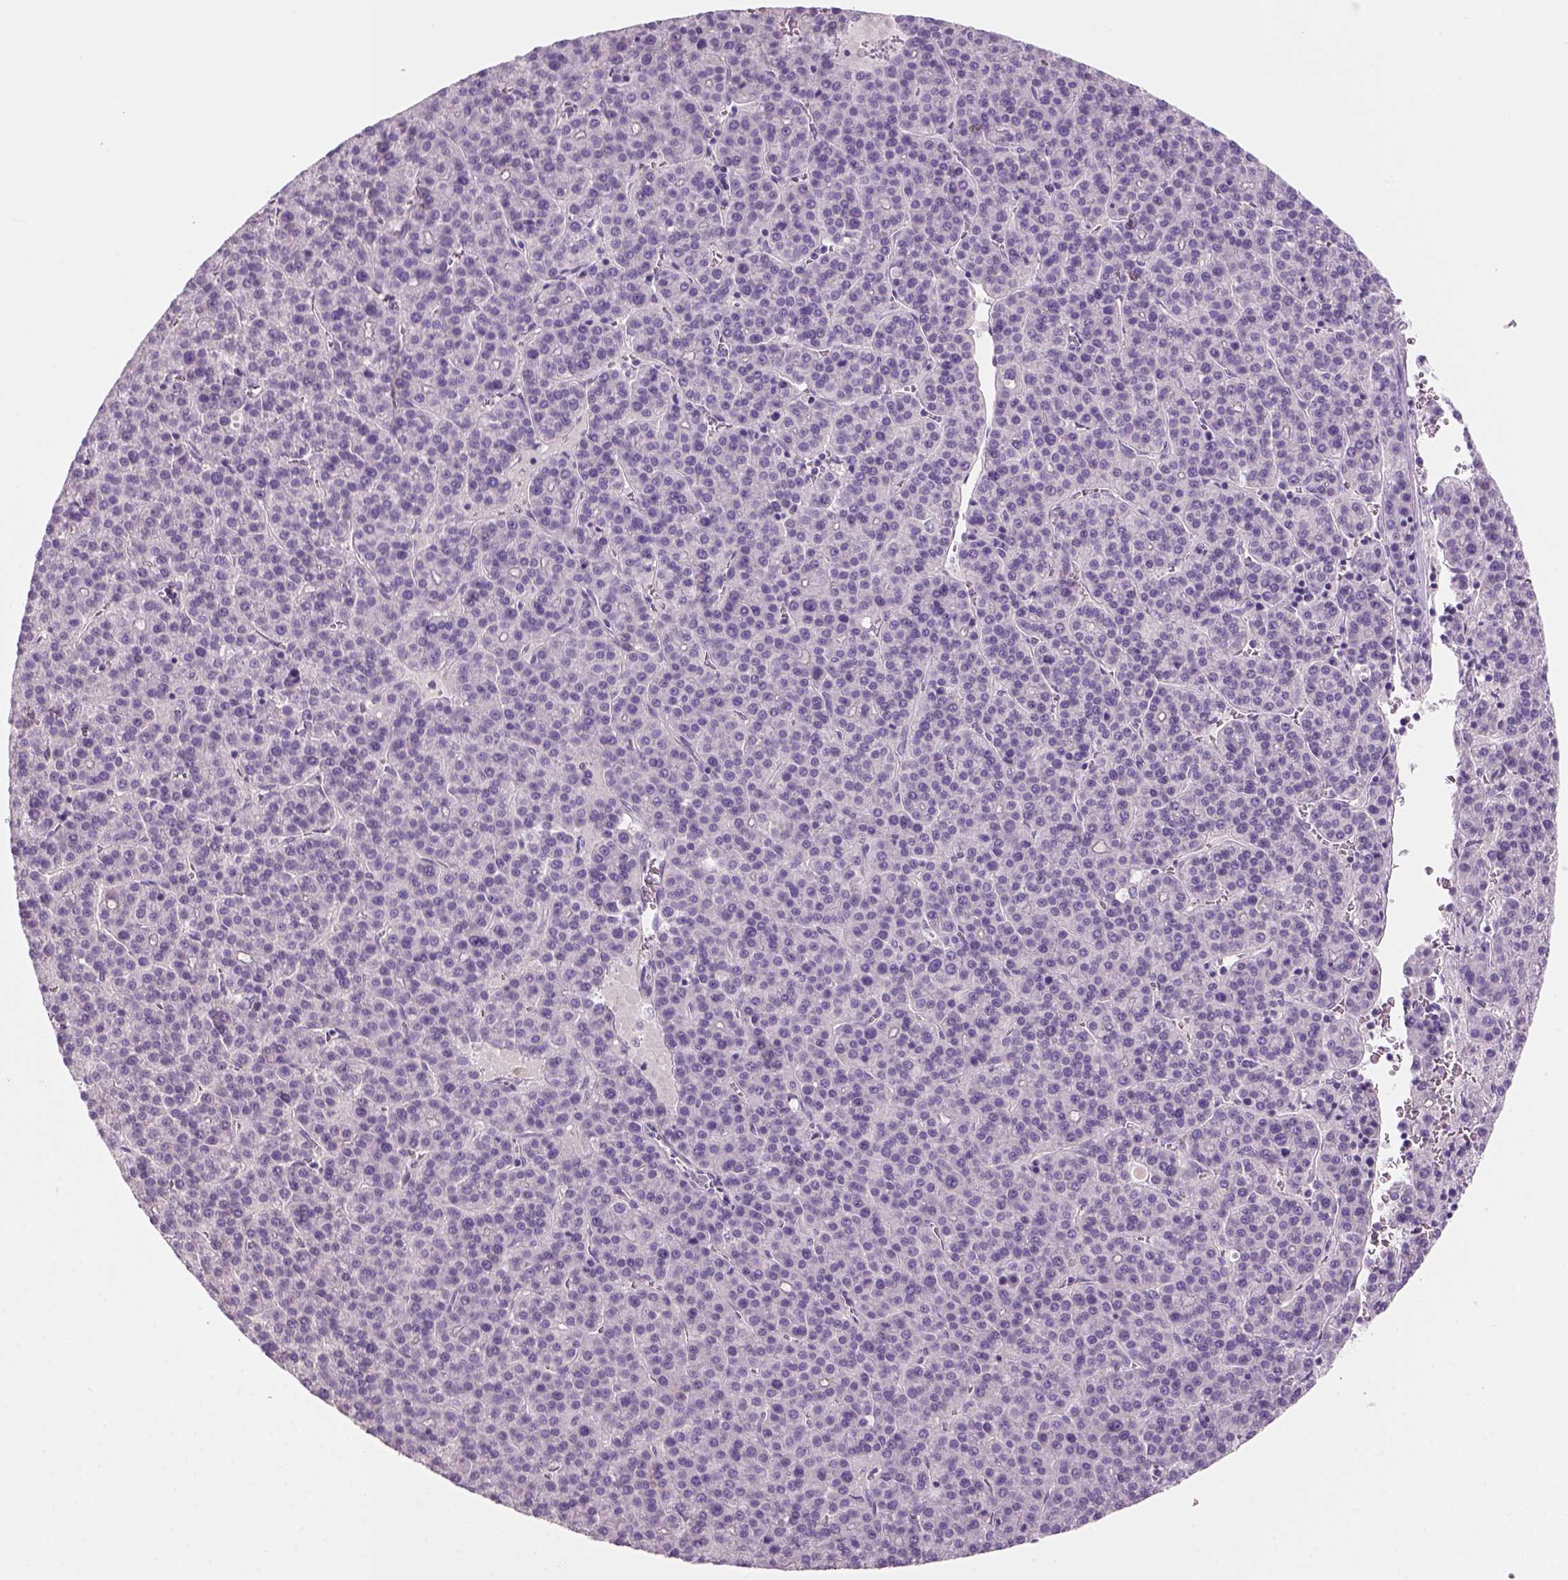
{"staining": {"intensity": "negative", "quantity": "none", "location": "none"}, "tissue": "liver cancer", "cell_type": "Tumor cells", "image_type": "cancer", "snomed": [{"axis": "morphology", "description": "Carcinoma, Hepatocellular, NOS"}, {"axis": "topography", "description": "Liver"}], "caption": "Tumor cells are negative for brown protein staining in hepatocellular carcinoma (liver). The staining was performed using DAB to visualize the protein expression in brown, while the nuclei were stained in blue with hematoxylin (Magnification: 20x).", "gene": "KRT25", "patient": {"sex": "female", "age": 58}}